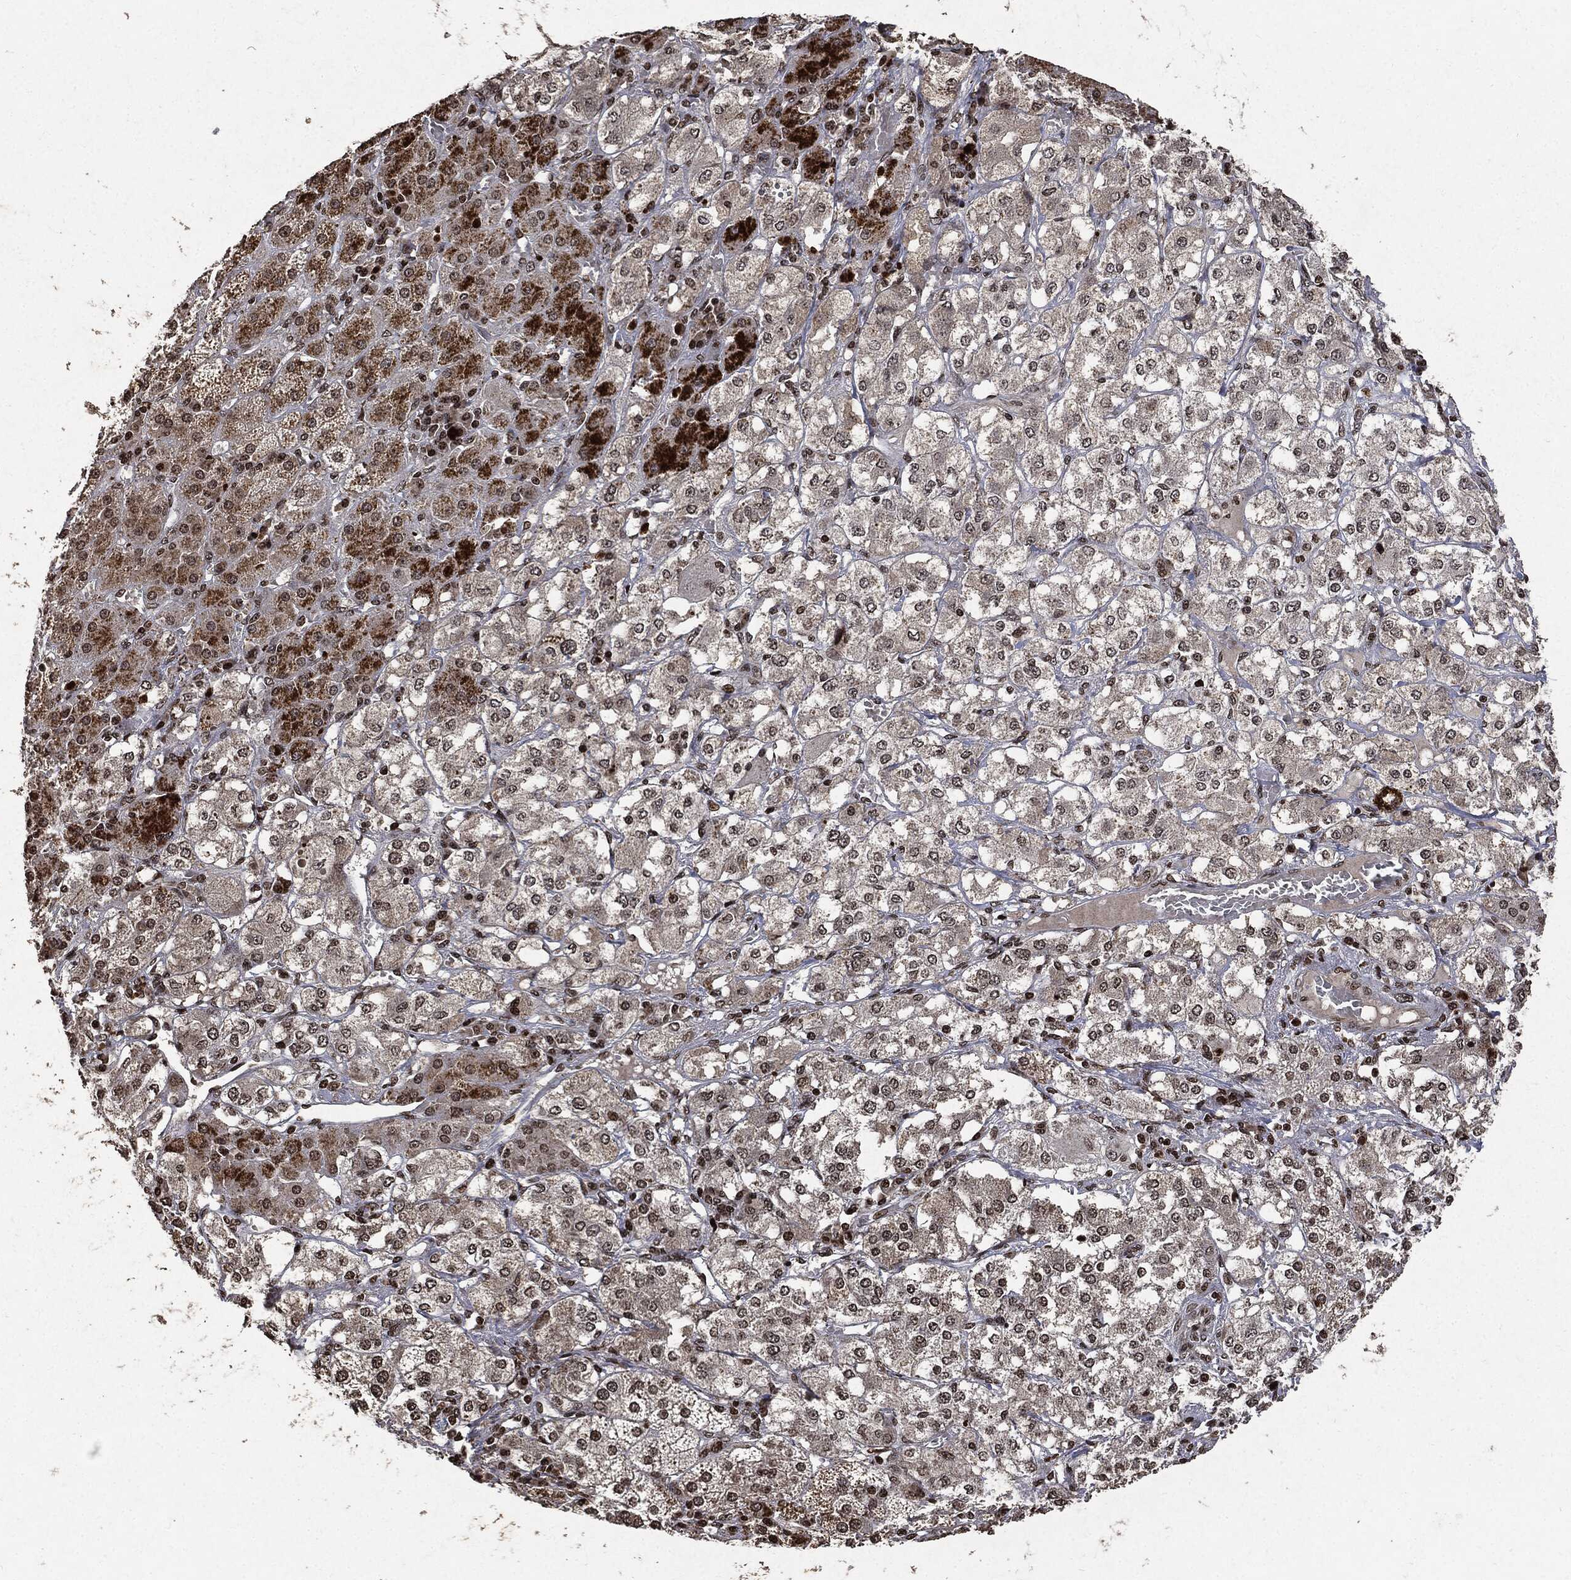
{"staining": {"intensity": "moderate", "quantity": "<25%", "location": "cytoplasmic/membranous,nuclear"}, "tissue": "adrenal gland", "cell_type": "Glandular cells", "image_type": "normal", "snomed": [{"axis": "morphology", "description": "Normal tissue, NOS"}, {"axis": "topography", "description": "Adrenal gland"}], "caption": "Immunohistochemistry of benign adrenal gland exhibits low levels of moderate cytoplasmic/membranous,nuclear positivity in approximately <25% of glandular cells.", "gene": "JUN", "patient": {"sex": "male", "age": 70}}